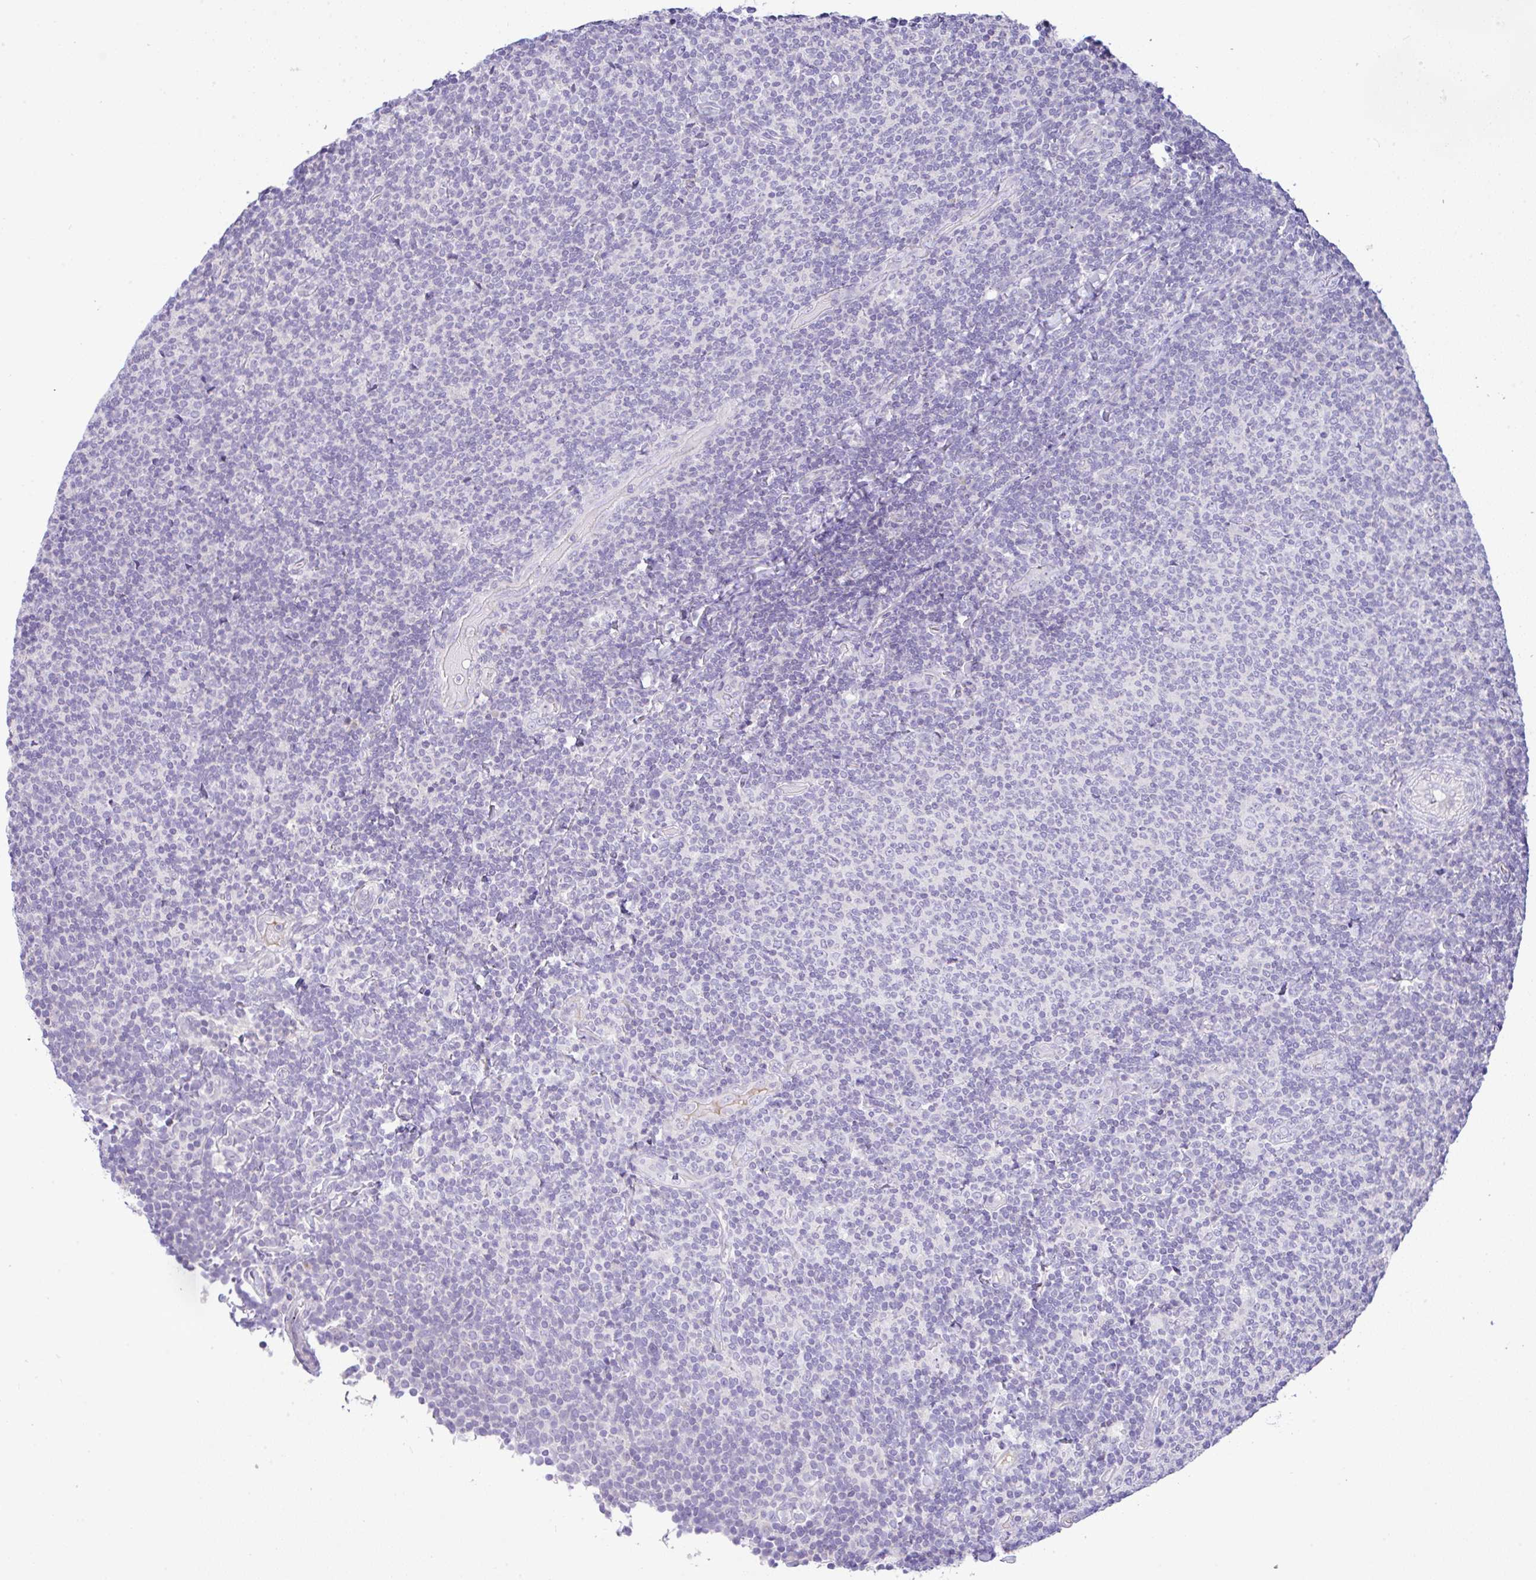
{"staining": {"intensity": "negative", "quantity": "none", "location": "none"}, "tissue": "lymphoma", "cell_type": "Tumor cells", "image_type": "cancer", "snomed": [{"axis": "morphology", "description": "Malignant lymphoma, non-Hodgkin's type, Low grade"}, {"axis": "topography", "description": "Lymph node"}], "caption": "A photomicrograph of lymphoma stained for a protein reveals no brown staining in tumor cells.", "gene": "SERPINE3", "patient": {"sex": "male", "age": 52}}